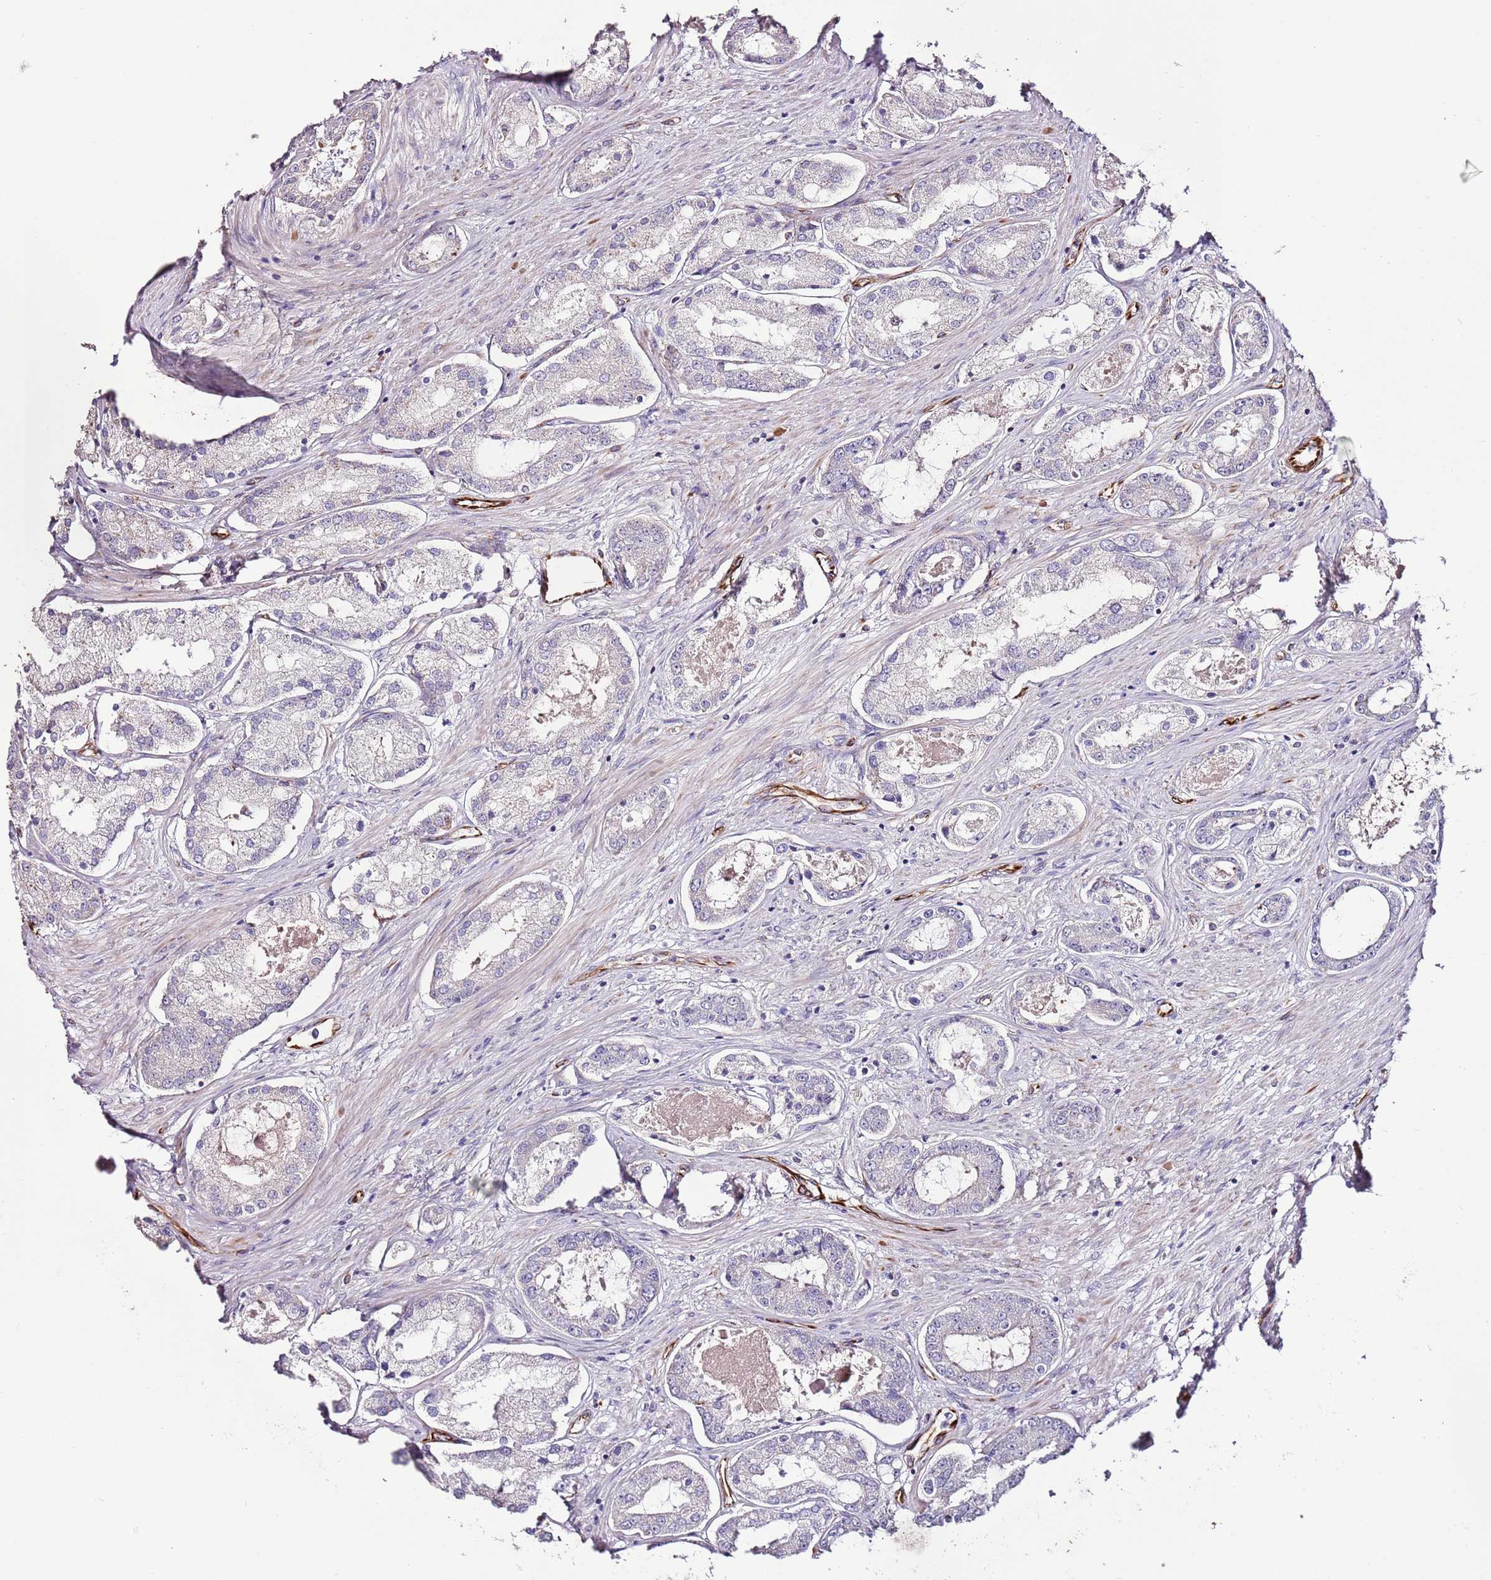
{"staining": {"intensity": "negative", "quantity": "none", "location": "none"}, "tissue": "prostate cancer", "cell_type": "Tumor cells", "image_type": "cancer", "snomed": [{"axis": "morphology", "description": "Adenocarcinoma, Low grade"}, {"axis": "topography", "description": "Prostate"}], "caption": "An IHC micrograph of low-grade adenocarcinoma (prostate) is shown. There is no staining in tumor cells of low-grade adenocarcinoma (prostate).", "gene": "ZNF786", "patient": {"sex": "male", "age": 68}}